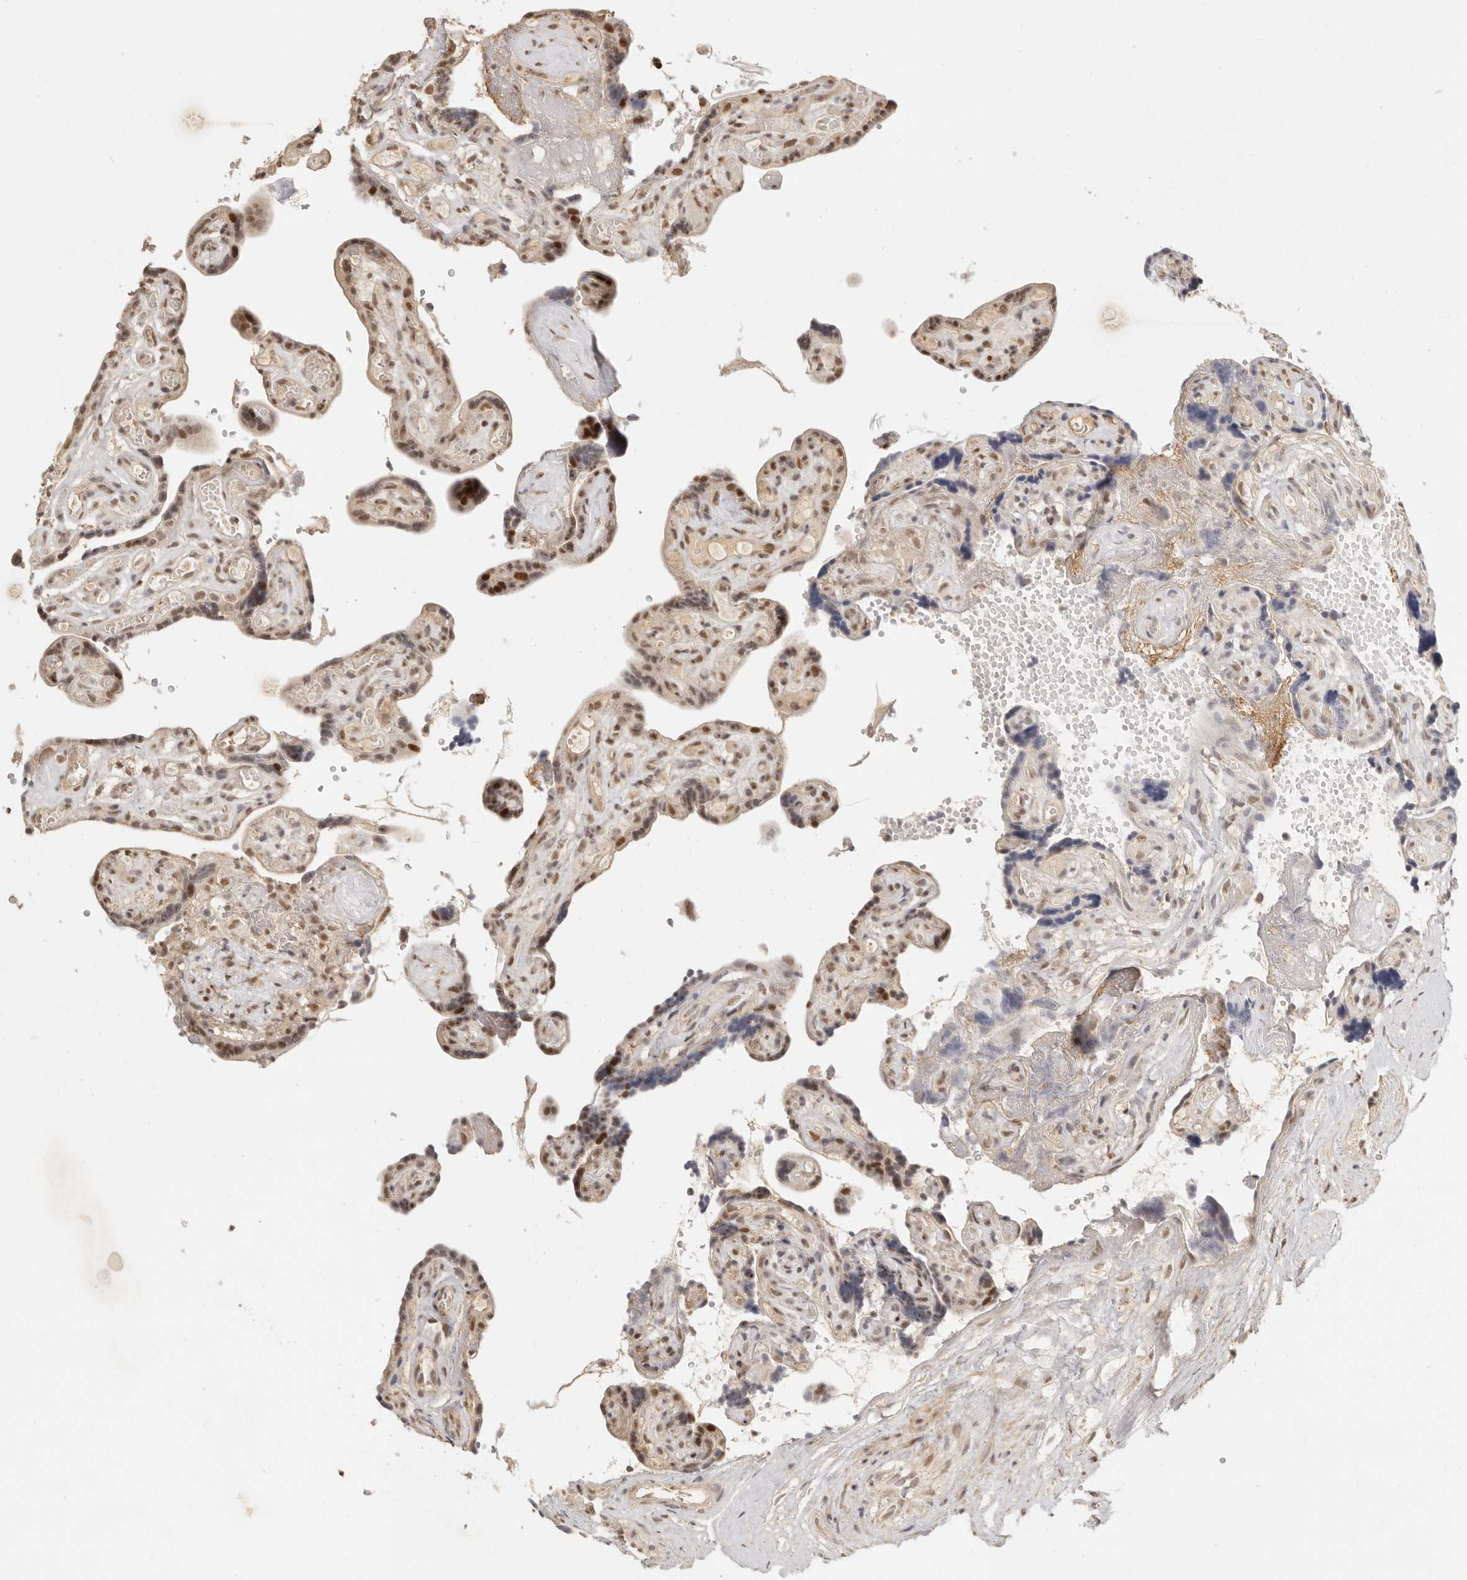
{"staining": {"intensity": "moderate", "quantity": ">75%", "location": "nuclear"}, "tissue": "placenta", "cell_type": "Decidual cells", "image_type": "normal", "snomed": [{"axis": "morphology", "description": "Normal tissue, NOS"}, {"axis": "topography", "description": "Placenta"}], "caption": "Human placenta stained with a brown dye displays moderate nuclear positive staining in approximately >75% of decidual cells.", "gene": "GPBP1L1", "patient": {"sex": "female", "age": 30}}